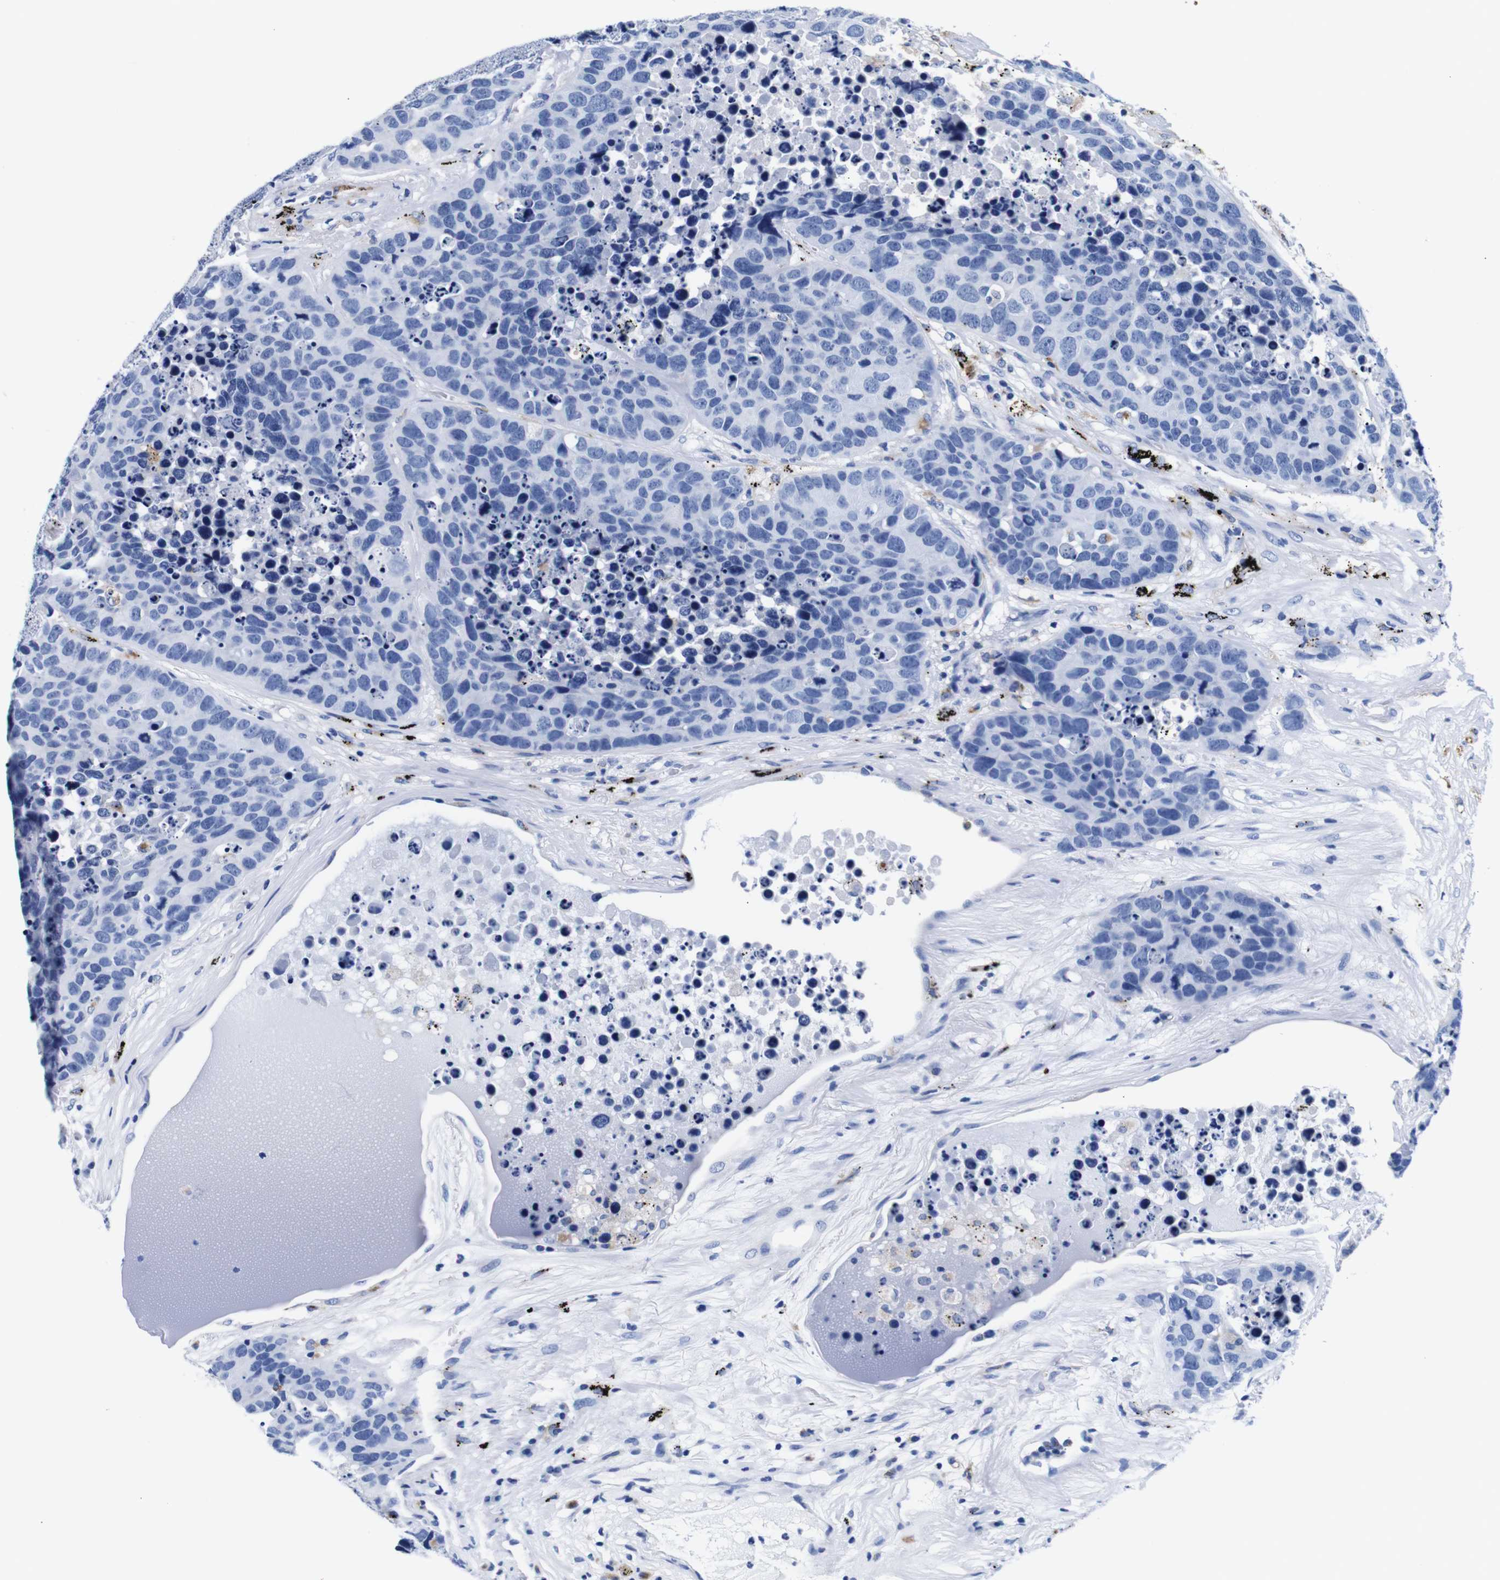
{"staining": {"intensity": "negative", "quantity": "none", "location": "none"}, "tissue": "carcinoid", "cell_type": "Tumor cells", "image_type": "cancer", "snomed": [{"axis": "morphology", "description": "Carcinoid, malignant, NOS"}, {"axis": "topography", "description": "Lung"}], "caption": "Protein analysis of carcinoid displays no significant expression in tumor cells.", "gene": "HLA-DMB", "patient": {"sex": "male", "age": 60}}